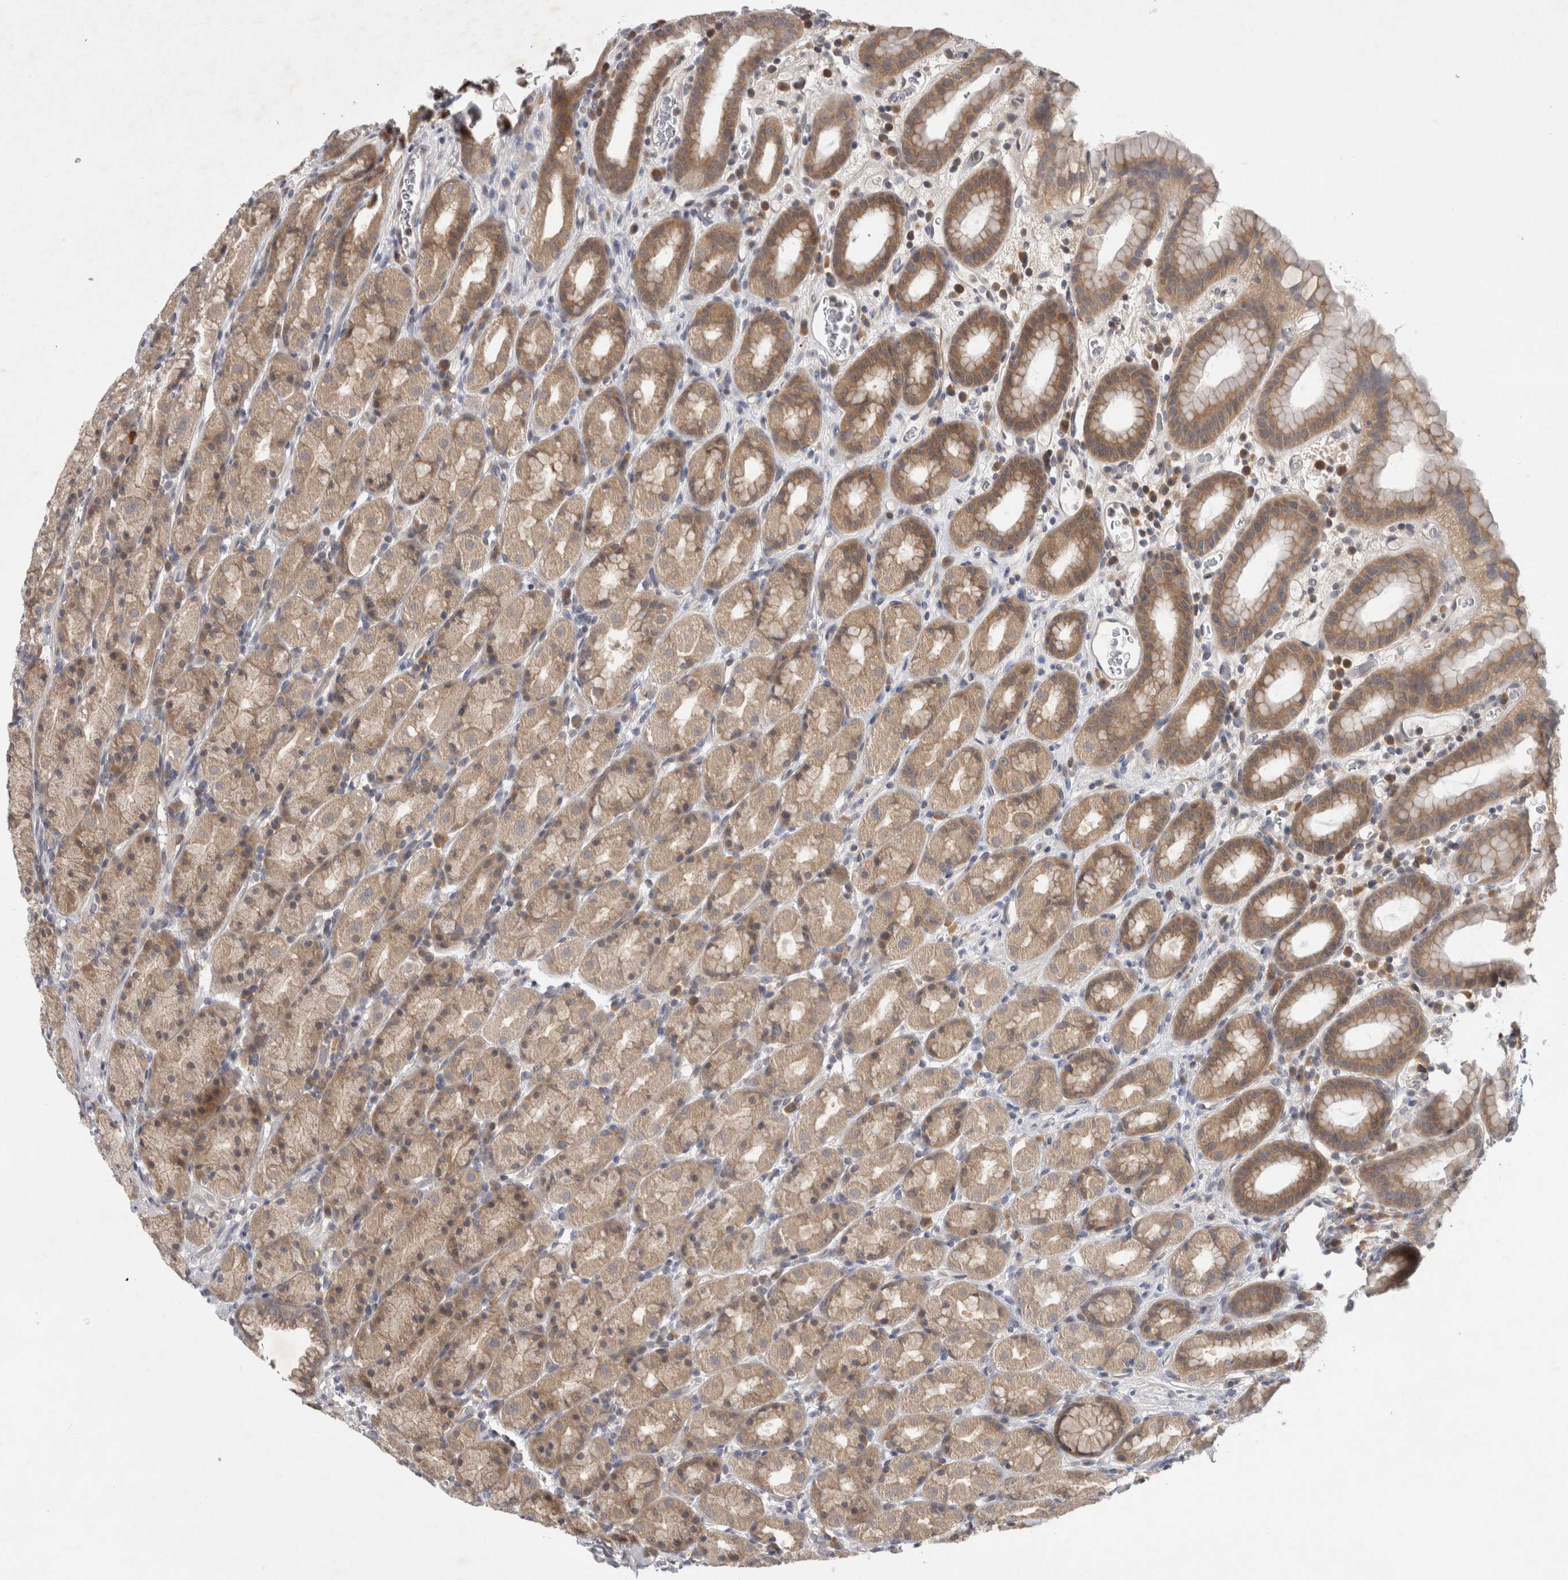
{"staining": {"intensity": "moderate", "quantity": ">75%", "location": "cytoplasmic/membranous"}, "tissue": "stomach", "cell_type": "Glandular cells", "image_type": "normal", "snomed": [{"axis": "morphology", "description": "Normal tissue, NOS"}, {"axis": "topography", "description": "Stomach, upper"}], "caption": "A brown stain shows moderate cytoplasmic/membranous expression of a protein in glandular cells of normal human stomach.", "gene": "AASDHPPT", "patient": {"sex": "male", "age": 68}}